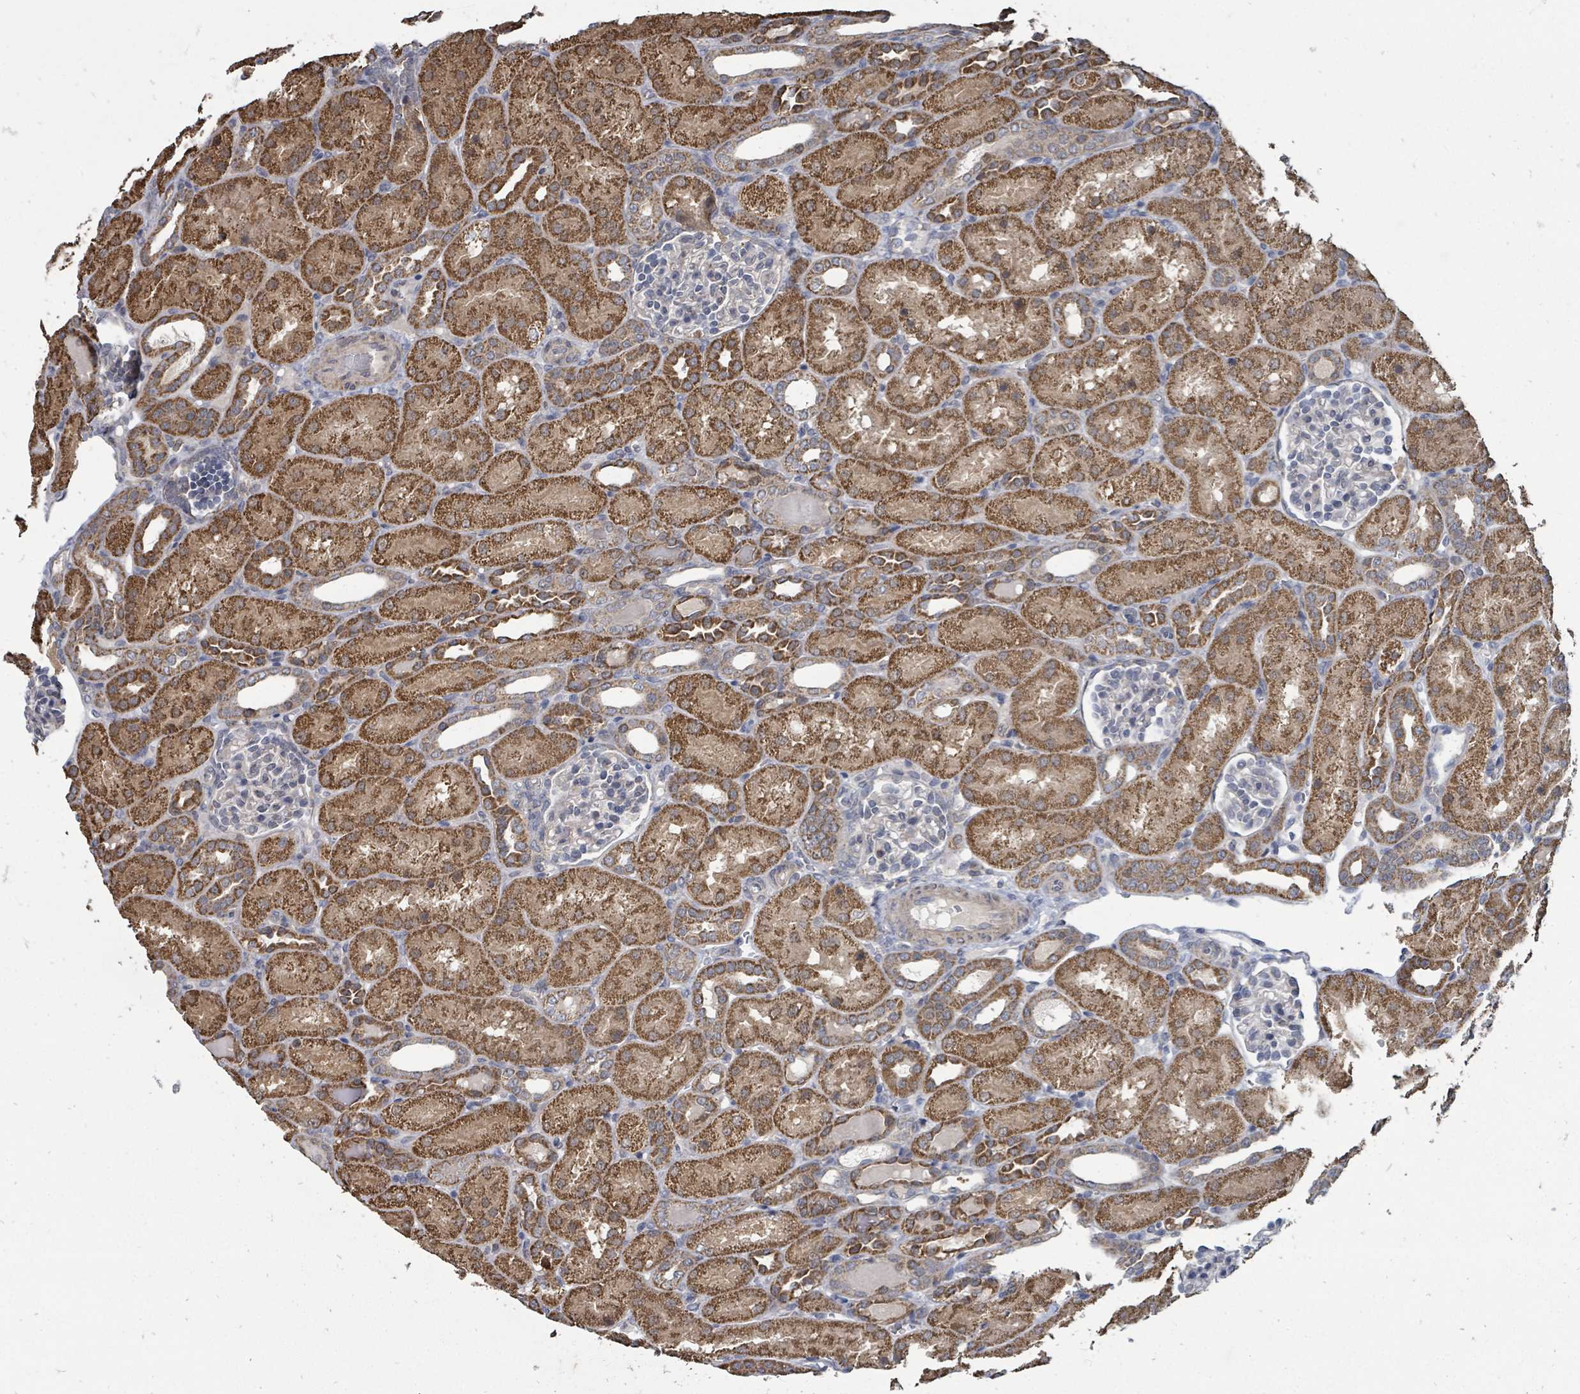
{"staining": {"intensity": "negative", "quantity": "none", "location": "none"}, "tissue": "kidney", "cell_type": "Cells in glomeruli", "image_type": "normal", "snomed": [{"axis": "morphology", "description": "Normal tissue, NOS"}, {"axis": "topography", "description": "Kidney"}], "caption": "High power microscopy histopathology image of an immunohistochemistry (IHC) histopathology image of benign kidney, revealing no significant staining in cells in glomeruli.", "gene": "MAGOHB", "patient": {"sex": "male", "age": 1}}